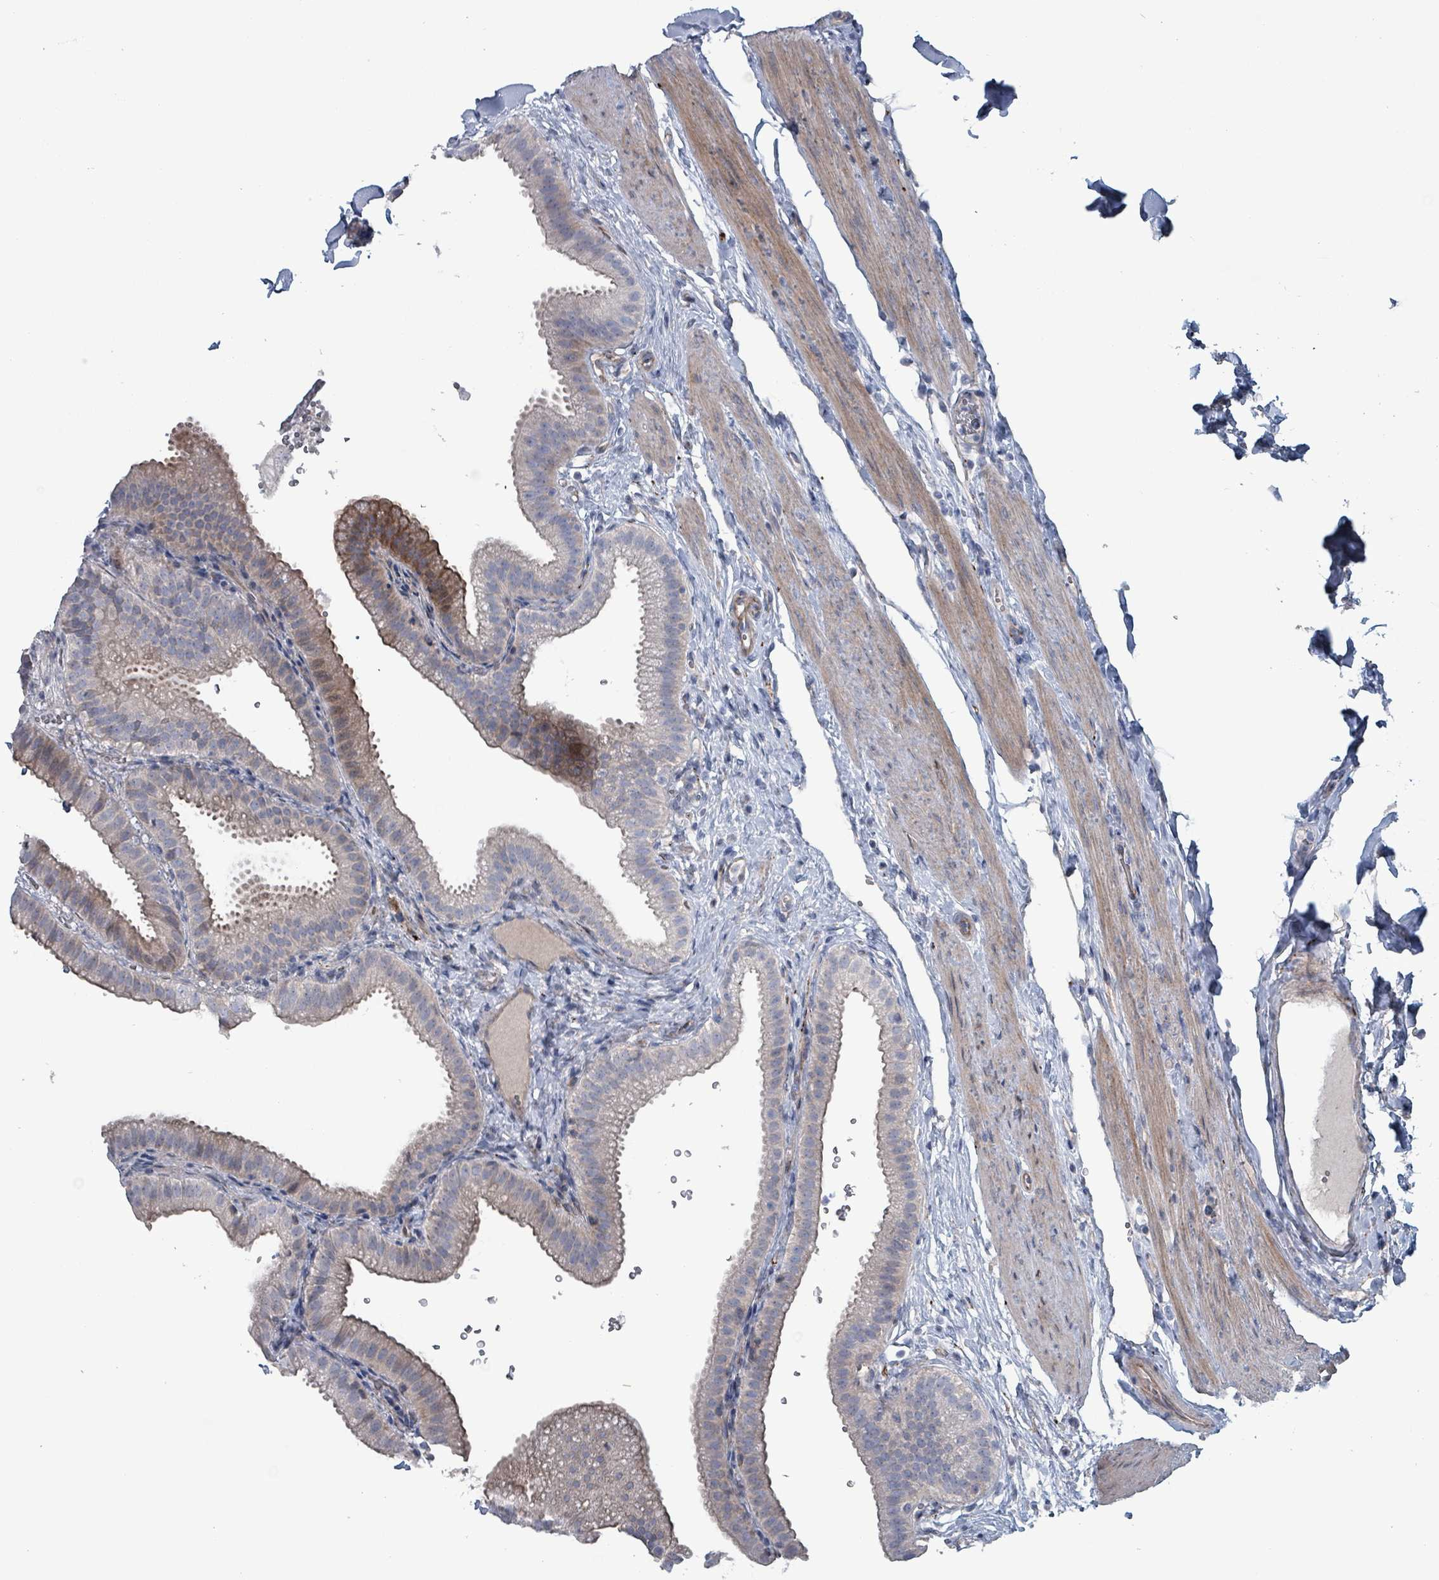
{"staining": {"intensity": "moderate", "quantity": "<25%", "location": "cytoplasmic/membranous"}, "tissue": "gallbladder", "cell_type": "Glandular cells", "image_type": "normal", "snomed": [{"axis": "morphology", "description": "Normal tissue, NOS"}, {"axis": "topography", "description": "Gallbladder"}], "caption": "High-power microscopy captured an immunohistochemistry photomicrograph of unremarkable gallbladder, revealing moderate cytoplasmic/membranous staining in about <25% of glandular cells.", "gene": "TAAR5", "patient": {"sex": "female", "age": 61}}